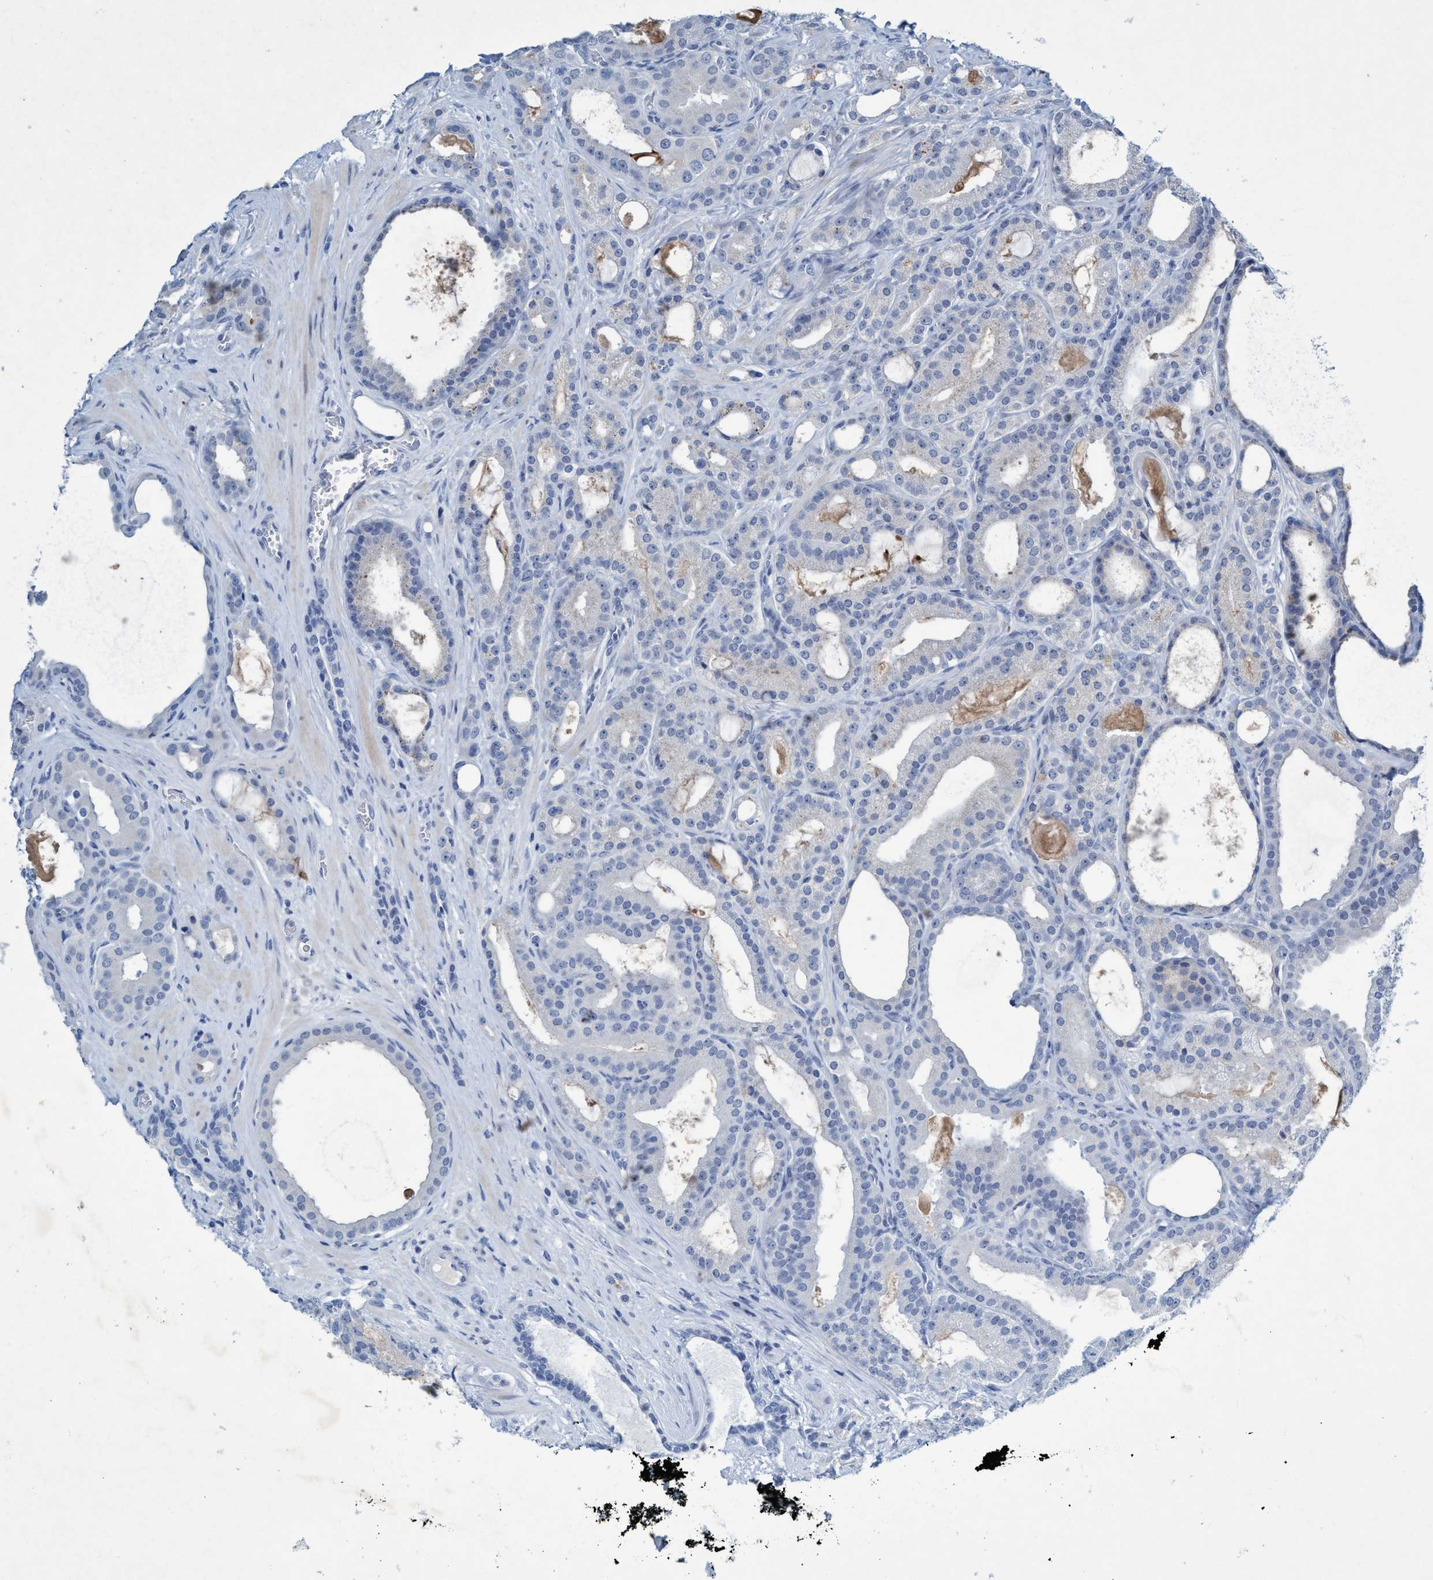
{"staining": {"intensity": "negative", "quantity": "none", "location": "none"}, "tissue": "prostate cancer", "cell_type": "Tumor cells", "image_type": "cancer", "snomed": [{"axis": "morphology", "description": "Adenocarcinoma, High grade"}, {"axis": "topography", "description": "Prostate"}], "caption": "High power microscopy micrograph of an IHC photomicrograph of prostate cancer, revealing no significant expression in tumor cells.", "gene": "RNF208", "patient": {"sex": "male", "age": 60}}